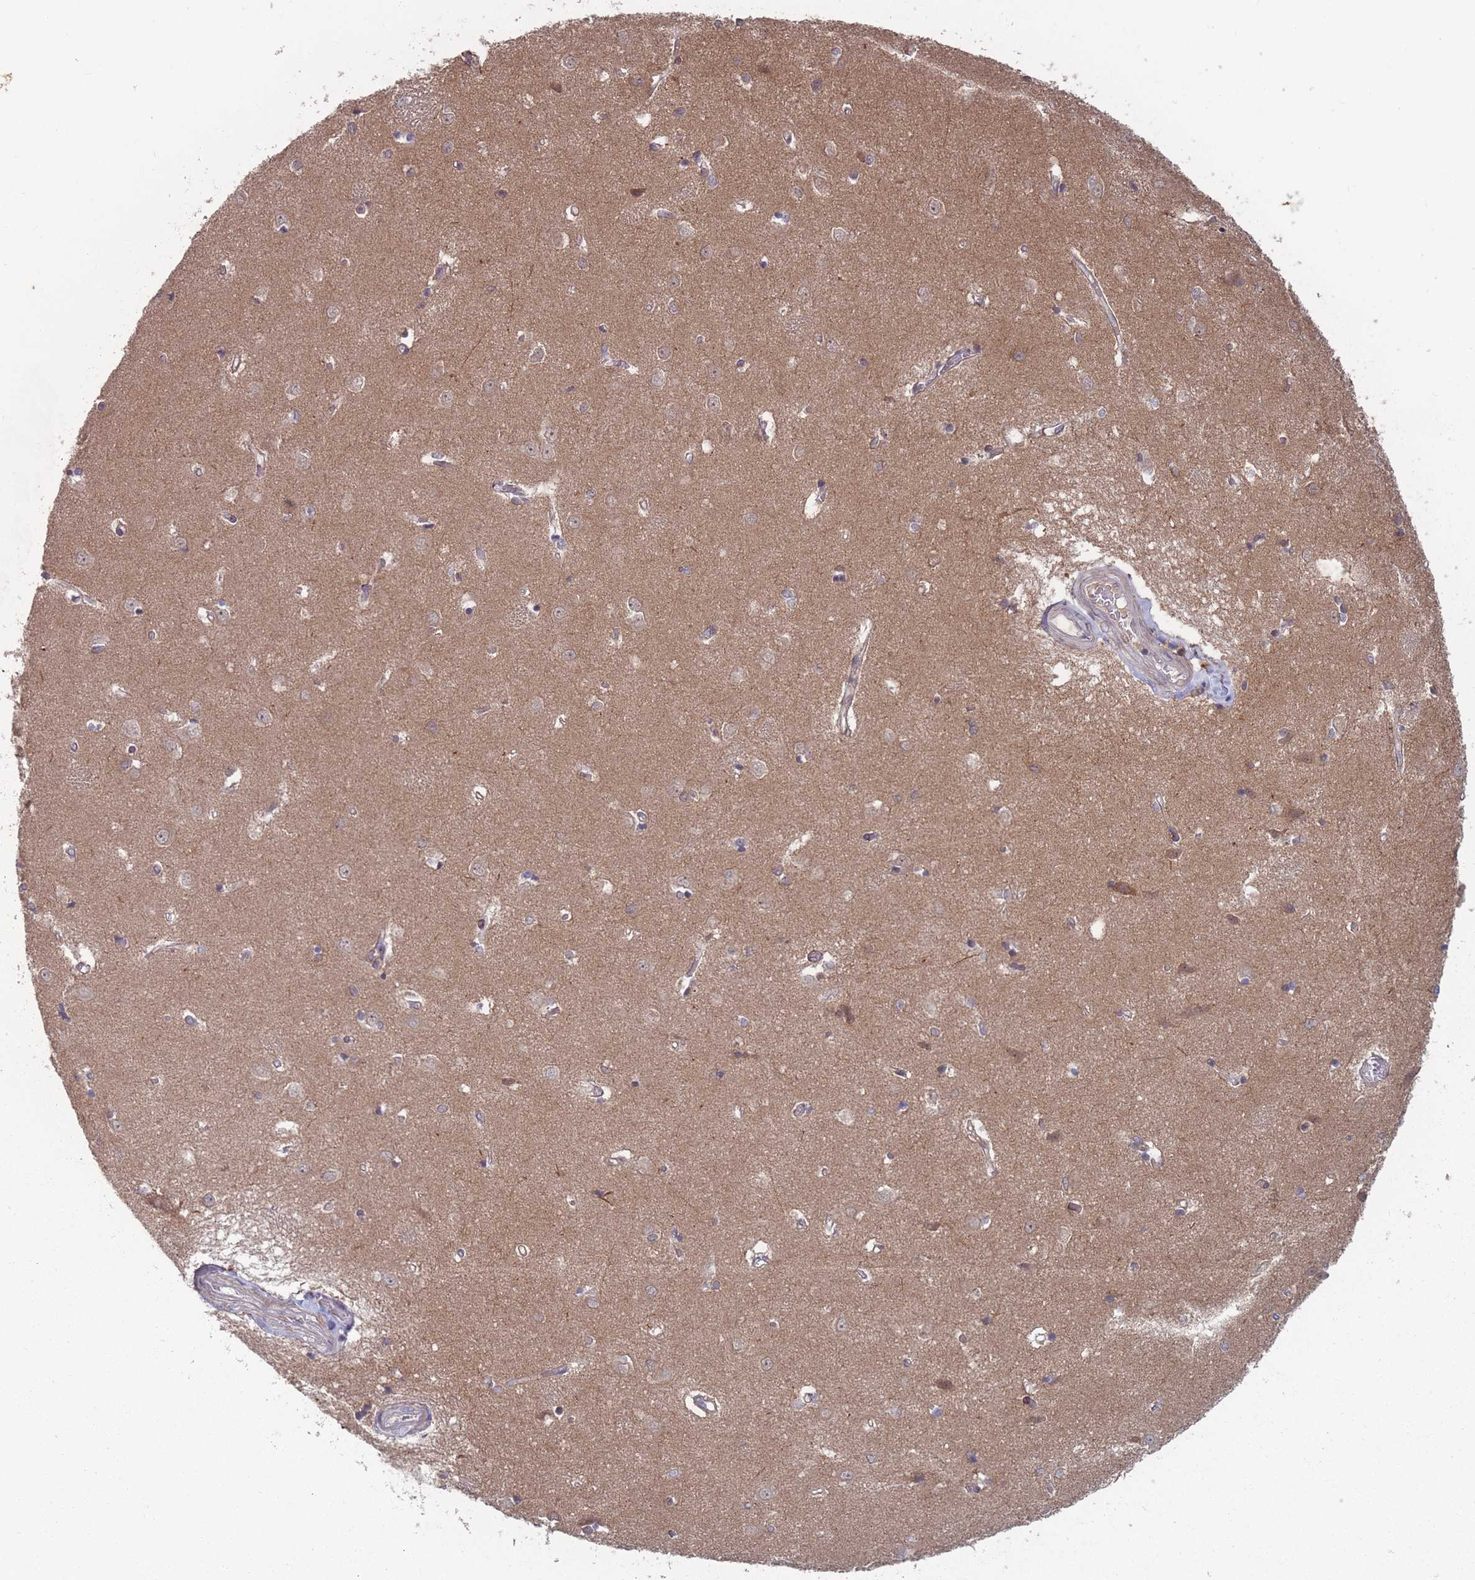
{"staining": {"intensity": "moderate", "quantity": "<25%", "location": "cytoplasmic/membranous"}, "tissue": "caudate", "cell_type": "Glial cells", "image_type": "normal", "snomed": [{"axis": "morphology", "description": "Normal tissue, NOS"}, {"axis": "topography", "description": "Lateral ventricle wall"}], "caption": "Immunohistochemistry photomicrograph of unremarkable caudate stained for a protein (brown), which exhibits low levels of moderate cytoplasmic/membranous positivity in approximately <25% of glial cells.", "gene": "CNTRL", "patient": {"sex": "male", "age": 37}}